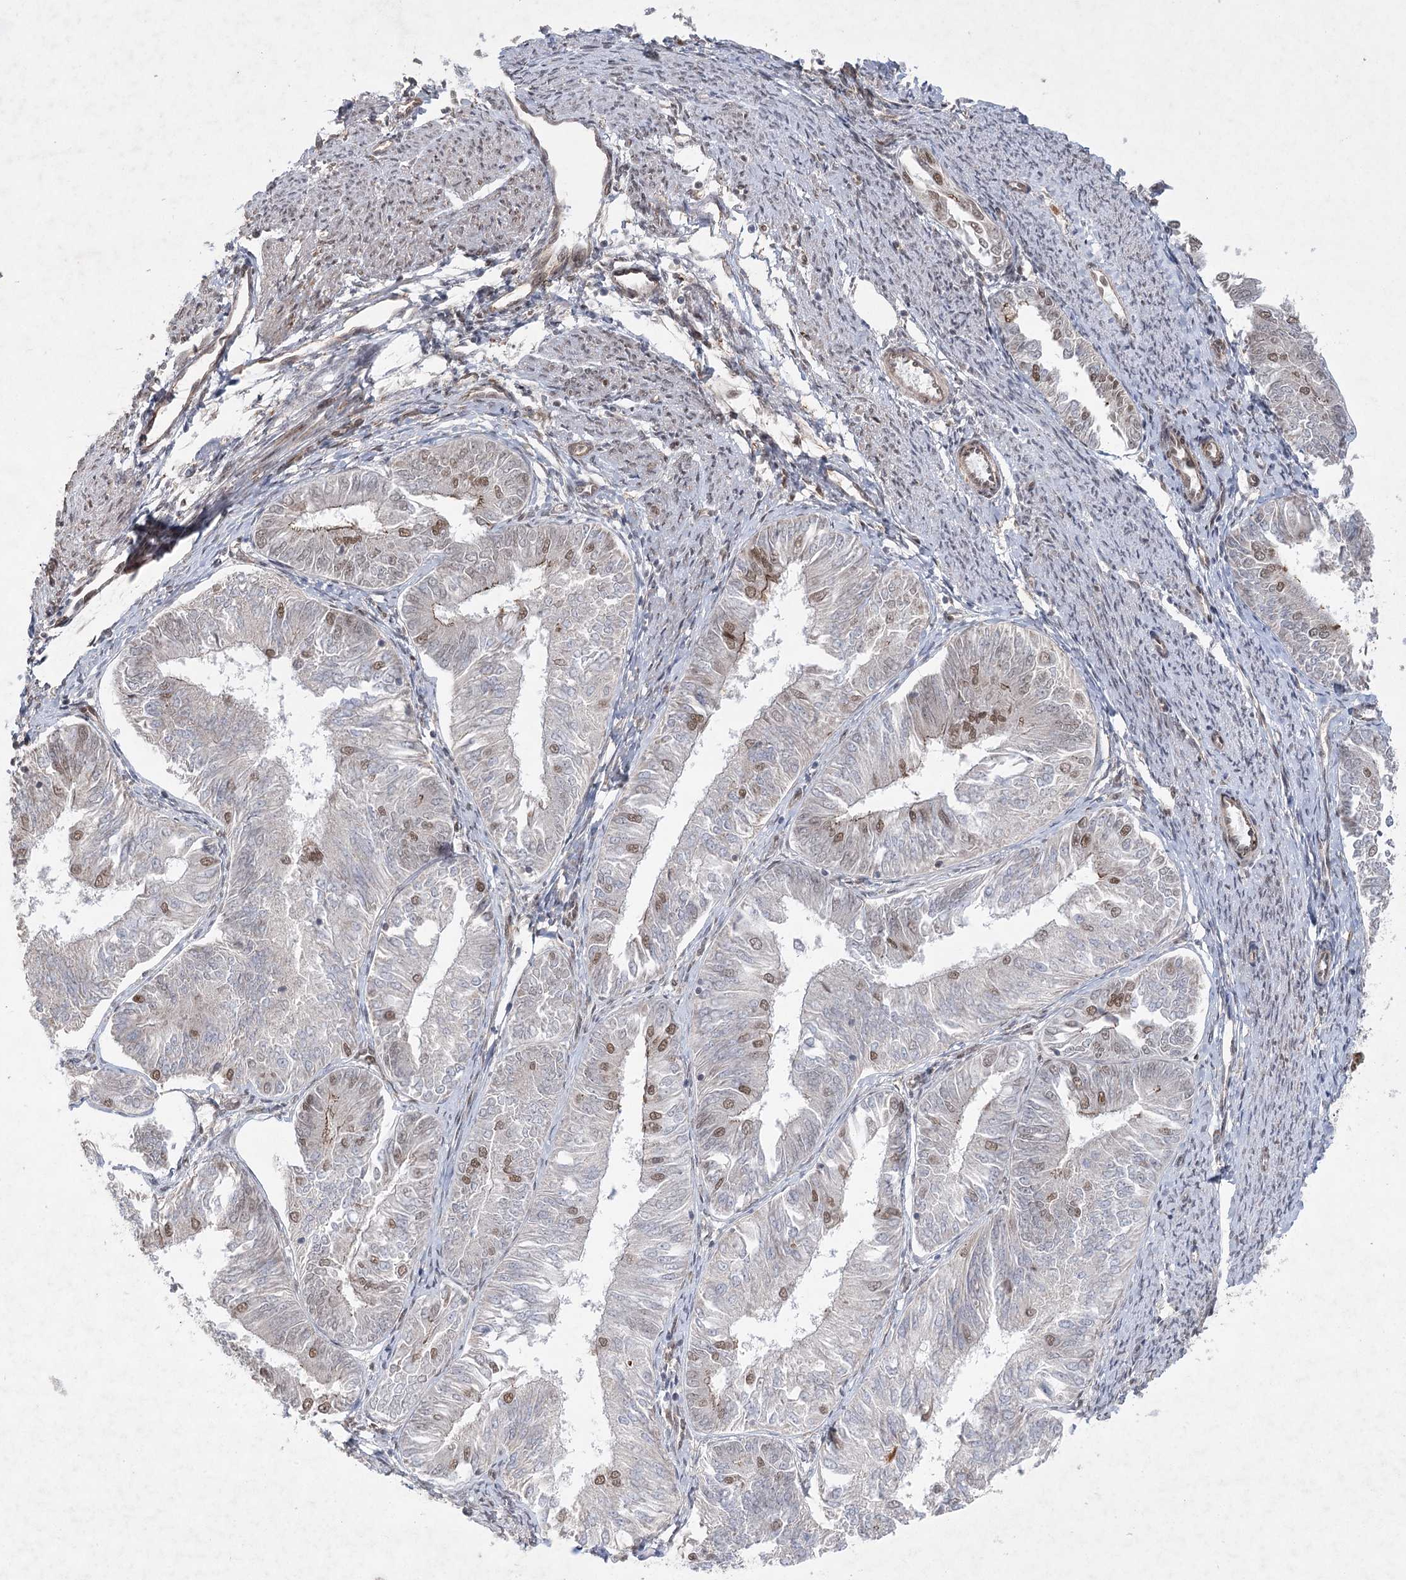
{"staining": {"intensity": "moderate", "quantity": "<25%", "location": "nuclear"}, "tissue": "endometrial cancer", "cell_type": "Tumor cells", "image_type": "cancer", "snomed": [{"axis": "morphology", "description": "Adenocarcinoma, NOS"}, {"axis": "topography", "description": "Endometrium"}], "caption": "The photomicrograph reveals a brown stain indicating the presence of a protein in the nuclear of tumor cells in endometrial cancer (adenocarcinoma).", "gene": "ZCCHC8", "patient": {"sex": "female", "age": 58}}